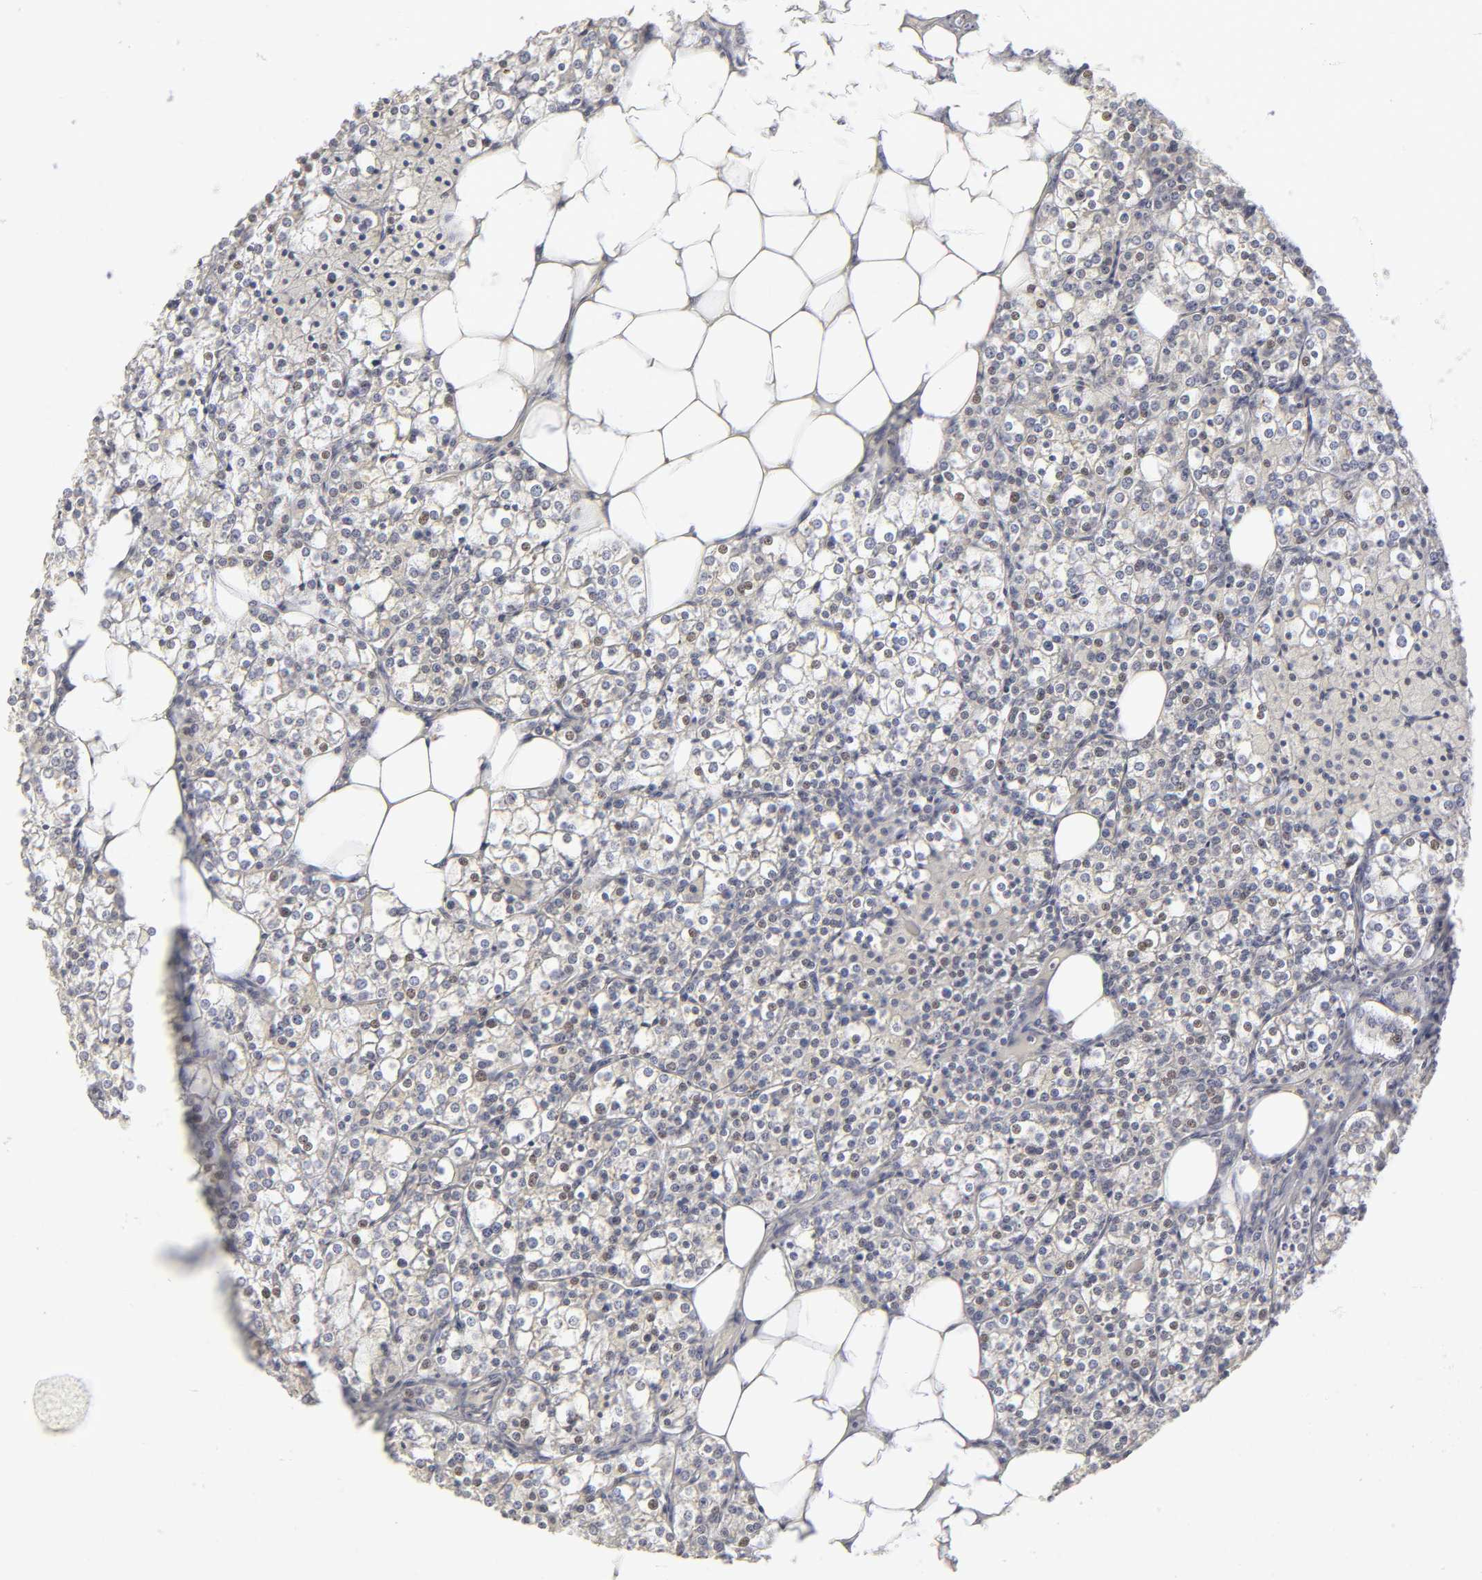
{"staining": {"intensity": "moderate", "quantity": ">75%", "location": "cytoplasmic/membranous,nuclear"}, "tissue": "parathyroid gland", "cell_type": "Glandular cells", "image_type": "normal", "snomed": [{"axis": "morphology", "description": "Normal tissue, NOS"}, {"axis": "topography", "description": "Parathyroid gland"}], "caption": "High-power microscopy captured an immunohistochemistry histopathology image of normal parathyroid gland, revealing moderate cytoplasmic/membranous,nuclear positivity in about >75% of glandular cells. The protein is stained brown, and the nuclei are stained in blue (DAB (3,3'-diaminobenzidine) IHC with brightfield microscopy, high magnification).", "gene": "RPL14", "patient": {"sex": "female", "age": 63}}